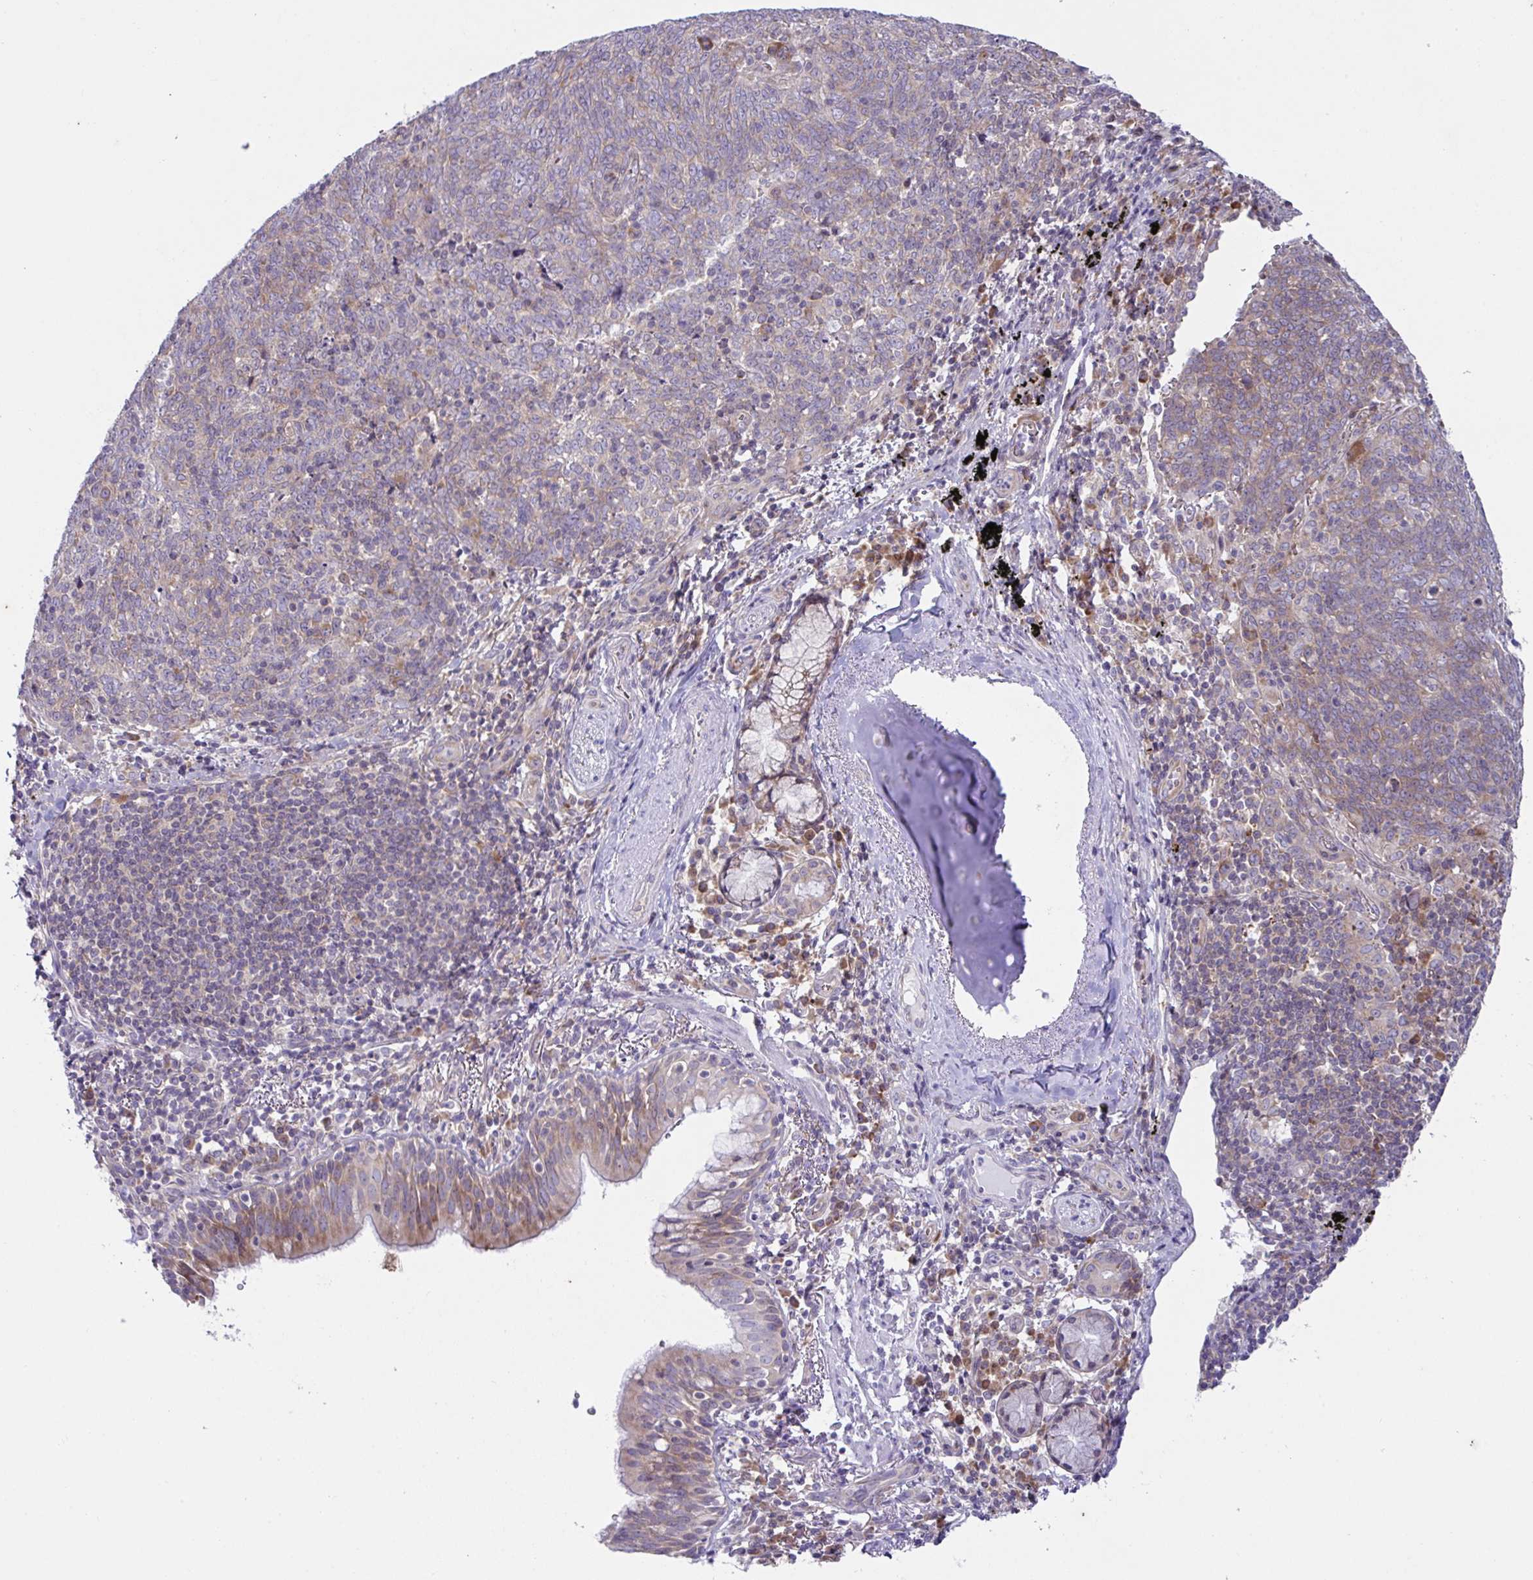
{"staining": {"intensity": "weak", "quantity": "25%-75%", "location": "cytoplasmic/membranous"}, "tissue": "lung cancer", "cell_type": "Tumor cells", "image_type": "cancer", "snomed": [{"axis": "morphology", "description": "Squamous cell carcinoma, NOS"}, {"axis": "topography", "description": "Lung"}], "caption": "High-magnification brightfield microscopy of lung squamous cell carcinoma stained with DAB (3,3'-diaminobenzidine) (brown) and counterstained with hematoxylin (blue). tumor cells exhibit weak cytoplasmic/membranous expression is appreciated in about25%-75% of cells.", "gene": "FAU", "patient": {"sex": "female", "age": 72}}